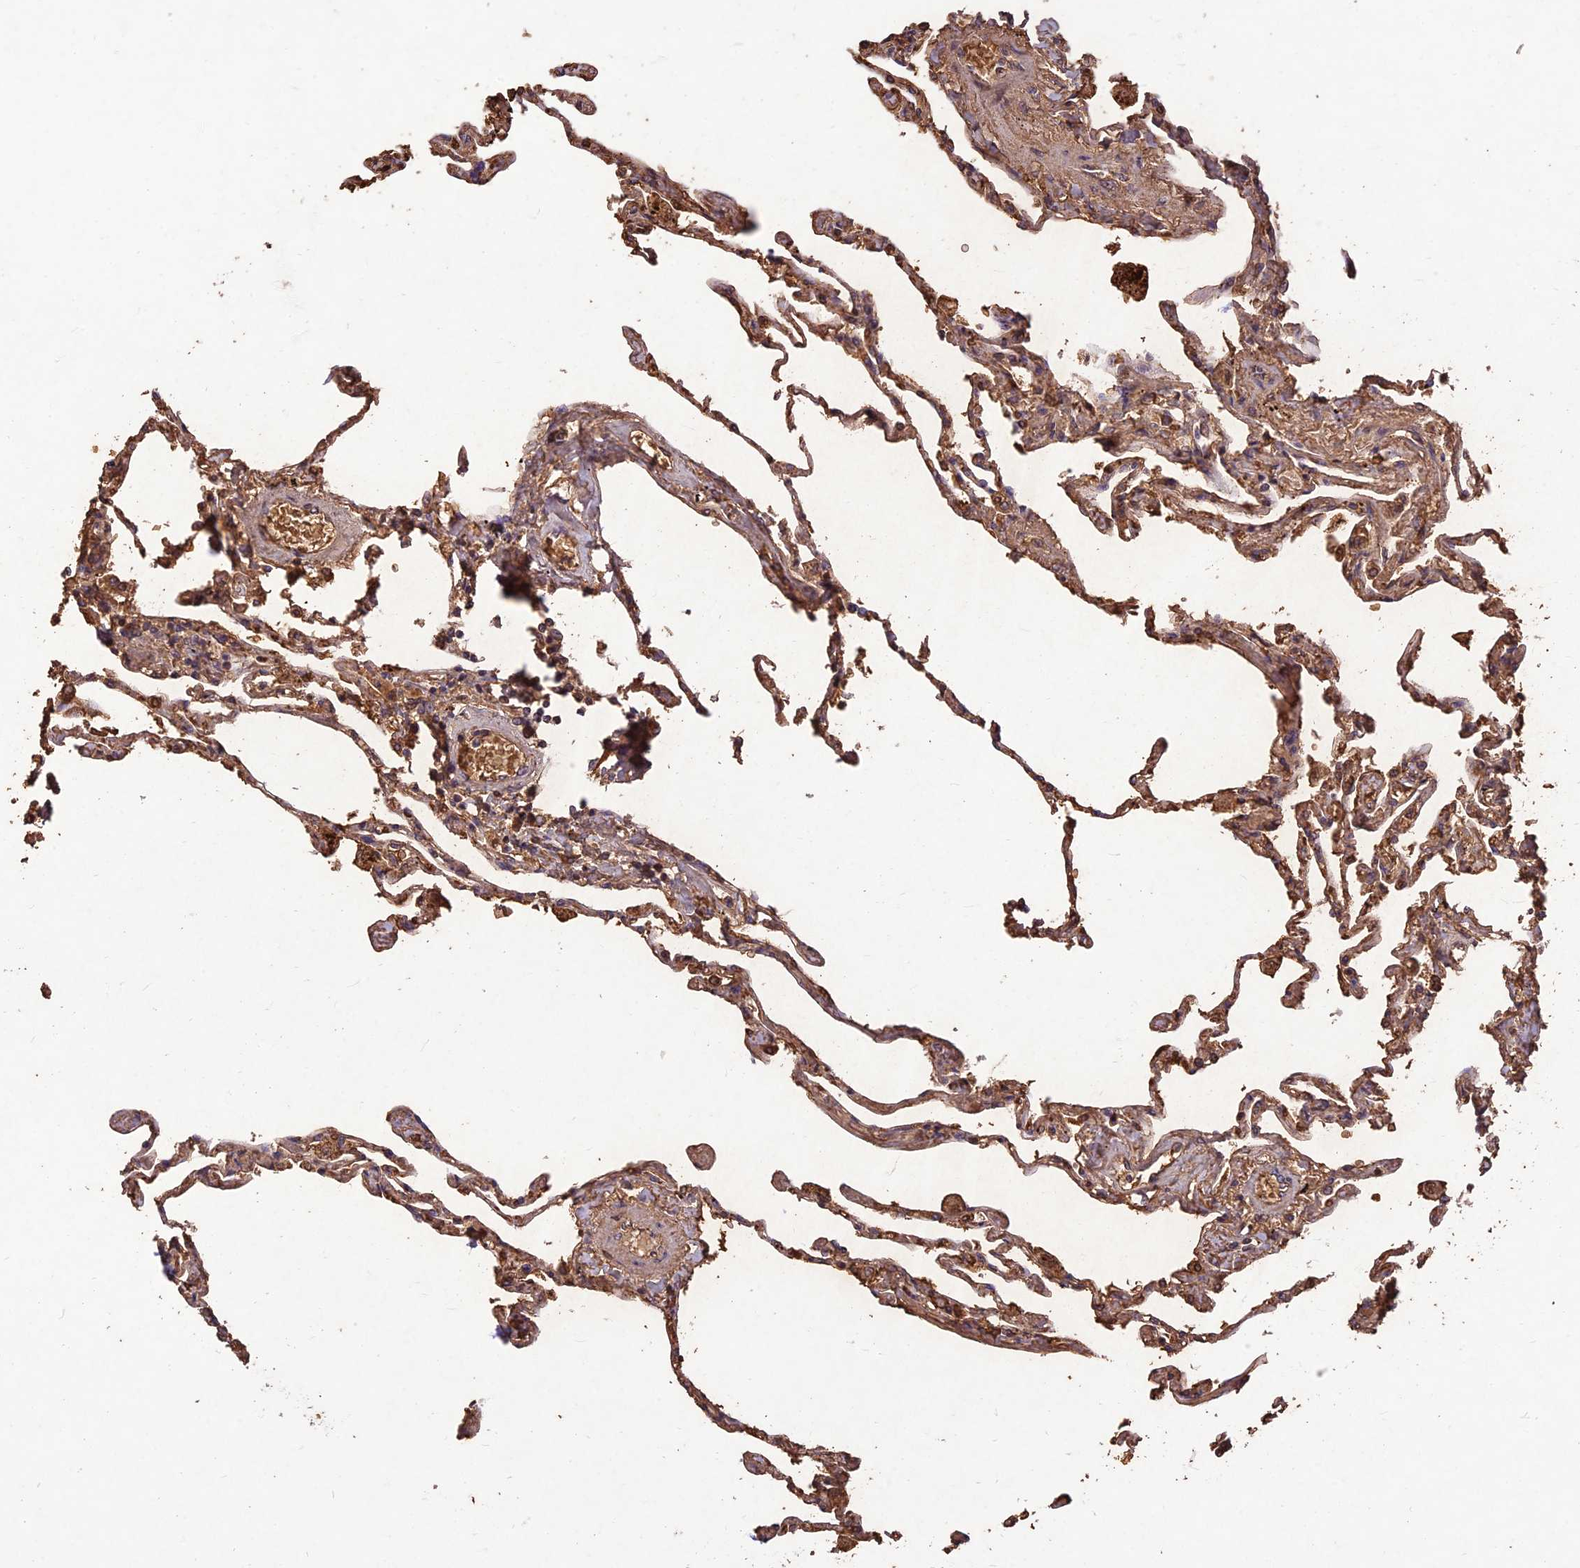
{"staining": {"intensity": "moderate", "quantity": ">75%", "location": "cytoplasmic/membranous"}, "tissue": "lung", "cell_type": "Alveolar cells", "image_type": "normal", "snomed": [{"axis": "morphology", "description": "Normal tissue, NOS"}, {"axis": "topography", "description": "Lung"}], "caption": "DAB immunohistochemical staining of normal human lung displays moderate cytoplasmic/membranous protein positivity in about >75% of alveolar cells.", "gene": "PPP1R11", "patient": {"sex": "female", "age": 67}}